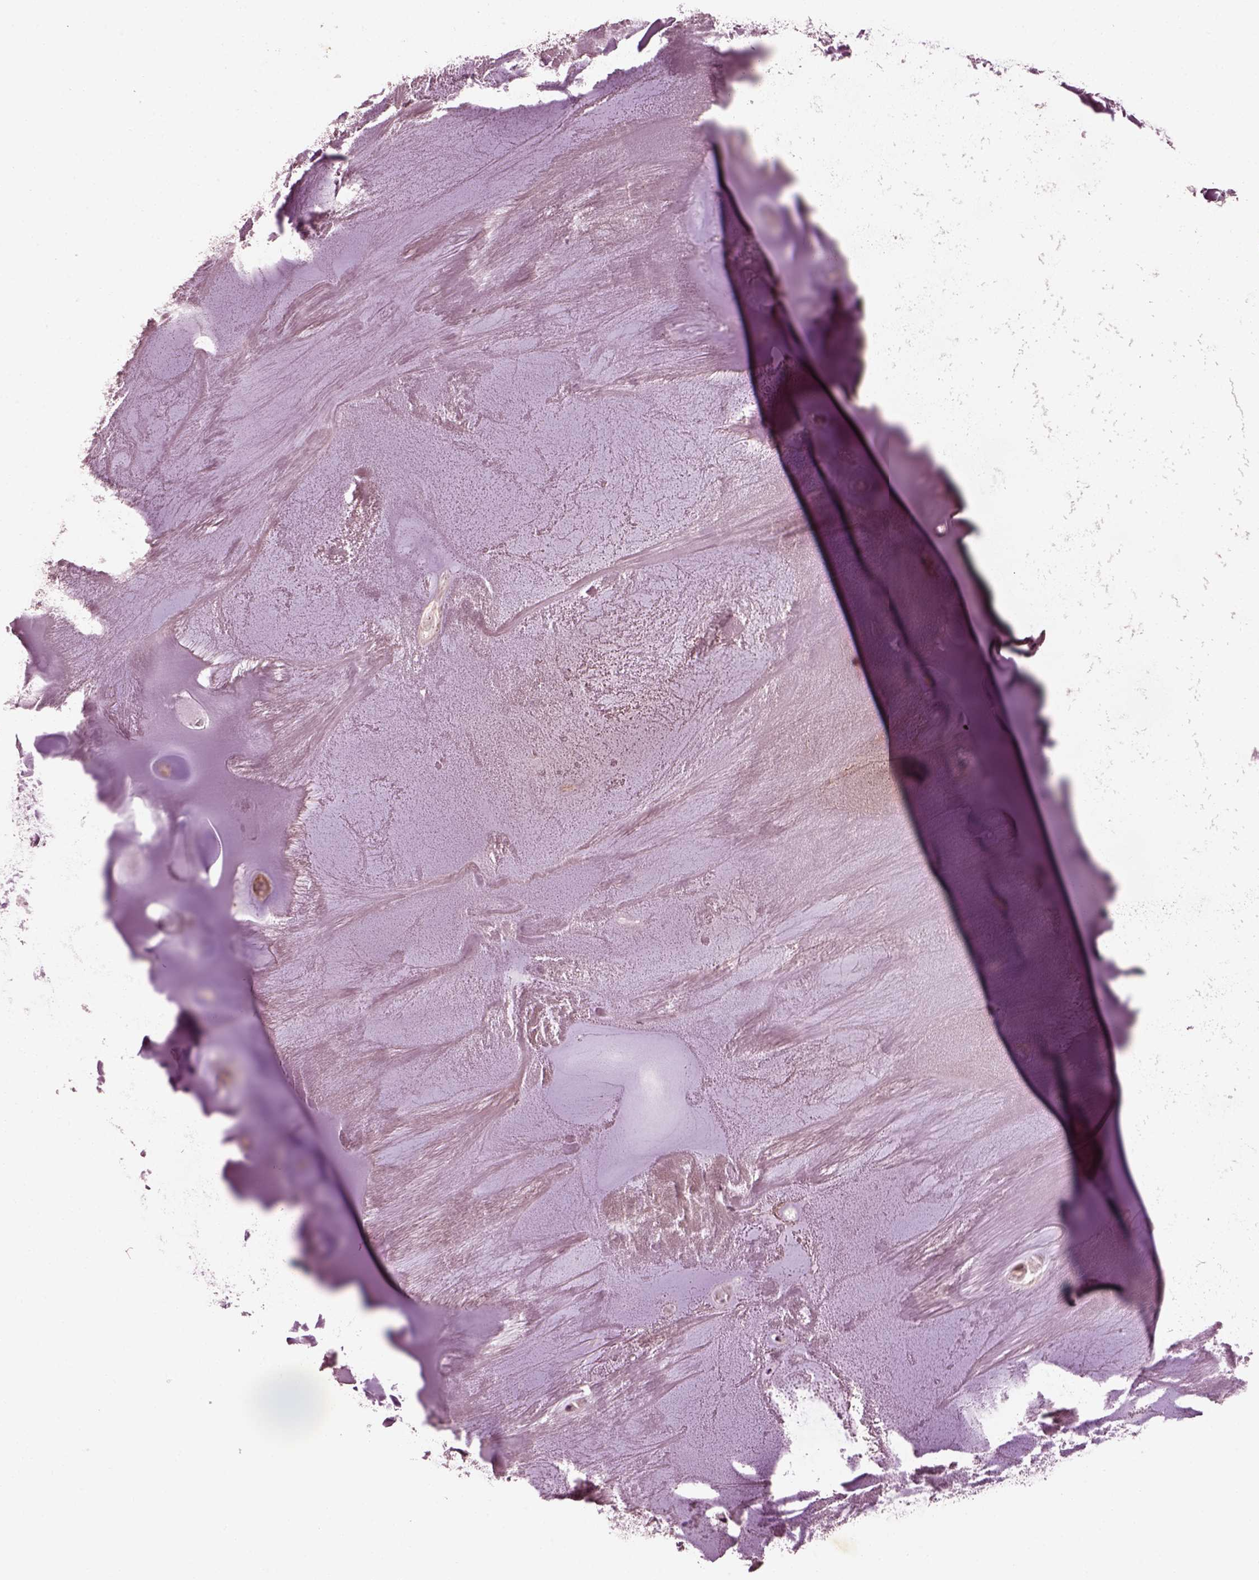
{"staining": {"intensity": "negative", "quantity": "none", "location": "none"}, "tissue": "adipose tissue", "cell_type": "Adipocytes", "image_type": "normal", "snomed": [{"axis": "morphology", "description": "Normal tissue, NOS"}, {"axis": "morphology", "description": "Squamous cell carcinoma, NOS"}, {"axis": "topography", "description": "Cartilage tissue"}, {"axis": "topography", "description": "Lung"}], "caption": "This is a image of immunohistochemistry staining of unremarkable adipose tissue, which shows no expression in adipocytes. (DAB (3,3'-diaminobenzidine) immunohistochemistry, high magnification).", "gene": "EFEMP1", "patient": {"sex": "male", "age": 66}}